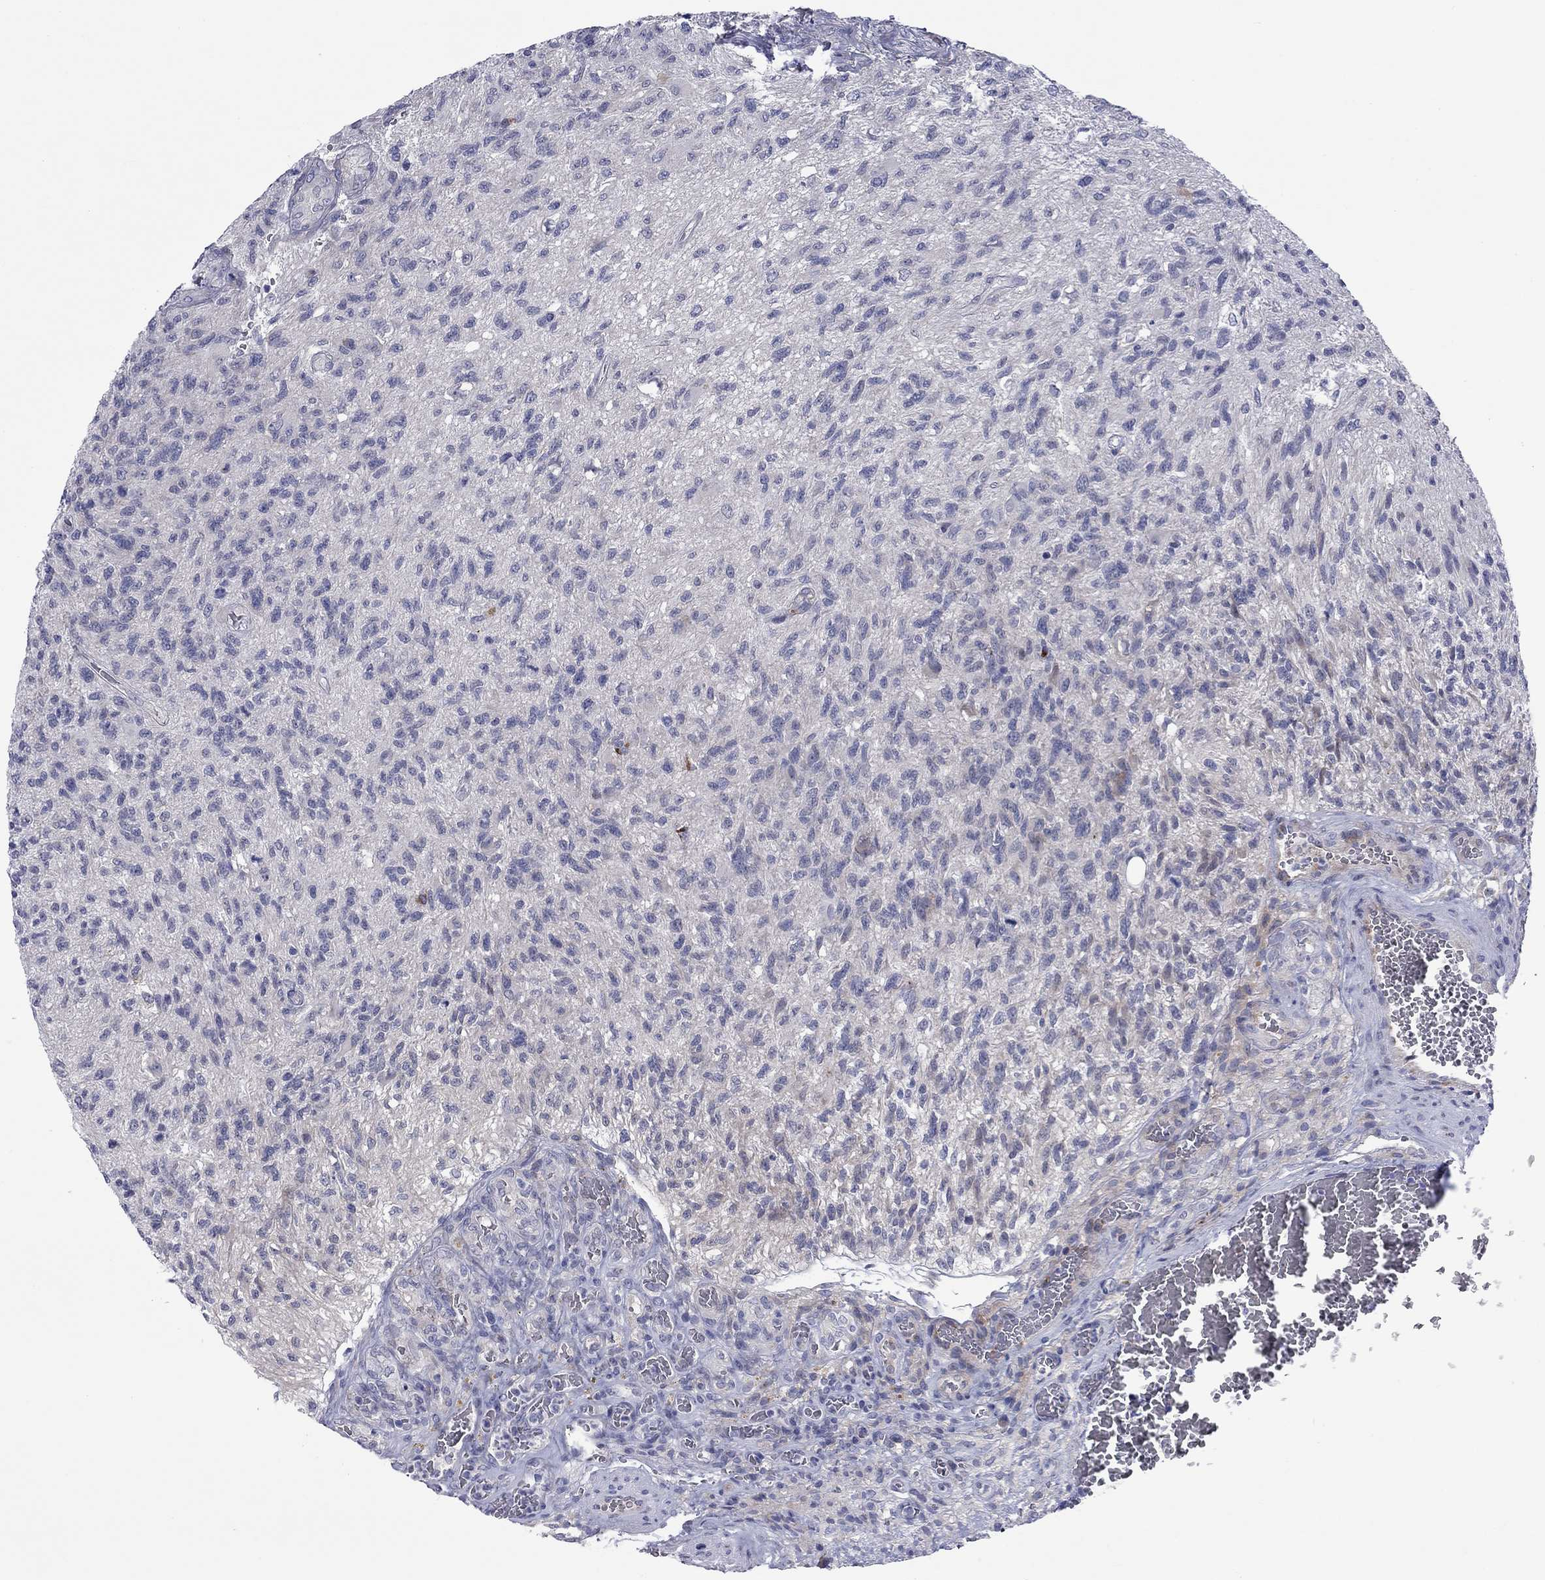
{"staining": {"intensity": "negative", "quantity": "none", "location": "none"}, "tissue": "glioma", "cell_type": "Tumor cells", "image_type": "cancer", "snomed": [{"axis": "morphology", "description": "Glioma, malignant, High grade"}, {"axis": "topography", "description": "Brain"}], "caption": "Immunohistochemical staining of glioma shows no significant positivity in tumor cells.", "gene": "UNC119B", "patient": {"sex": "male", "age": 56}}